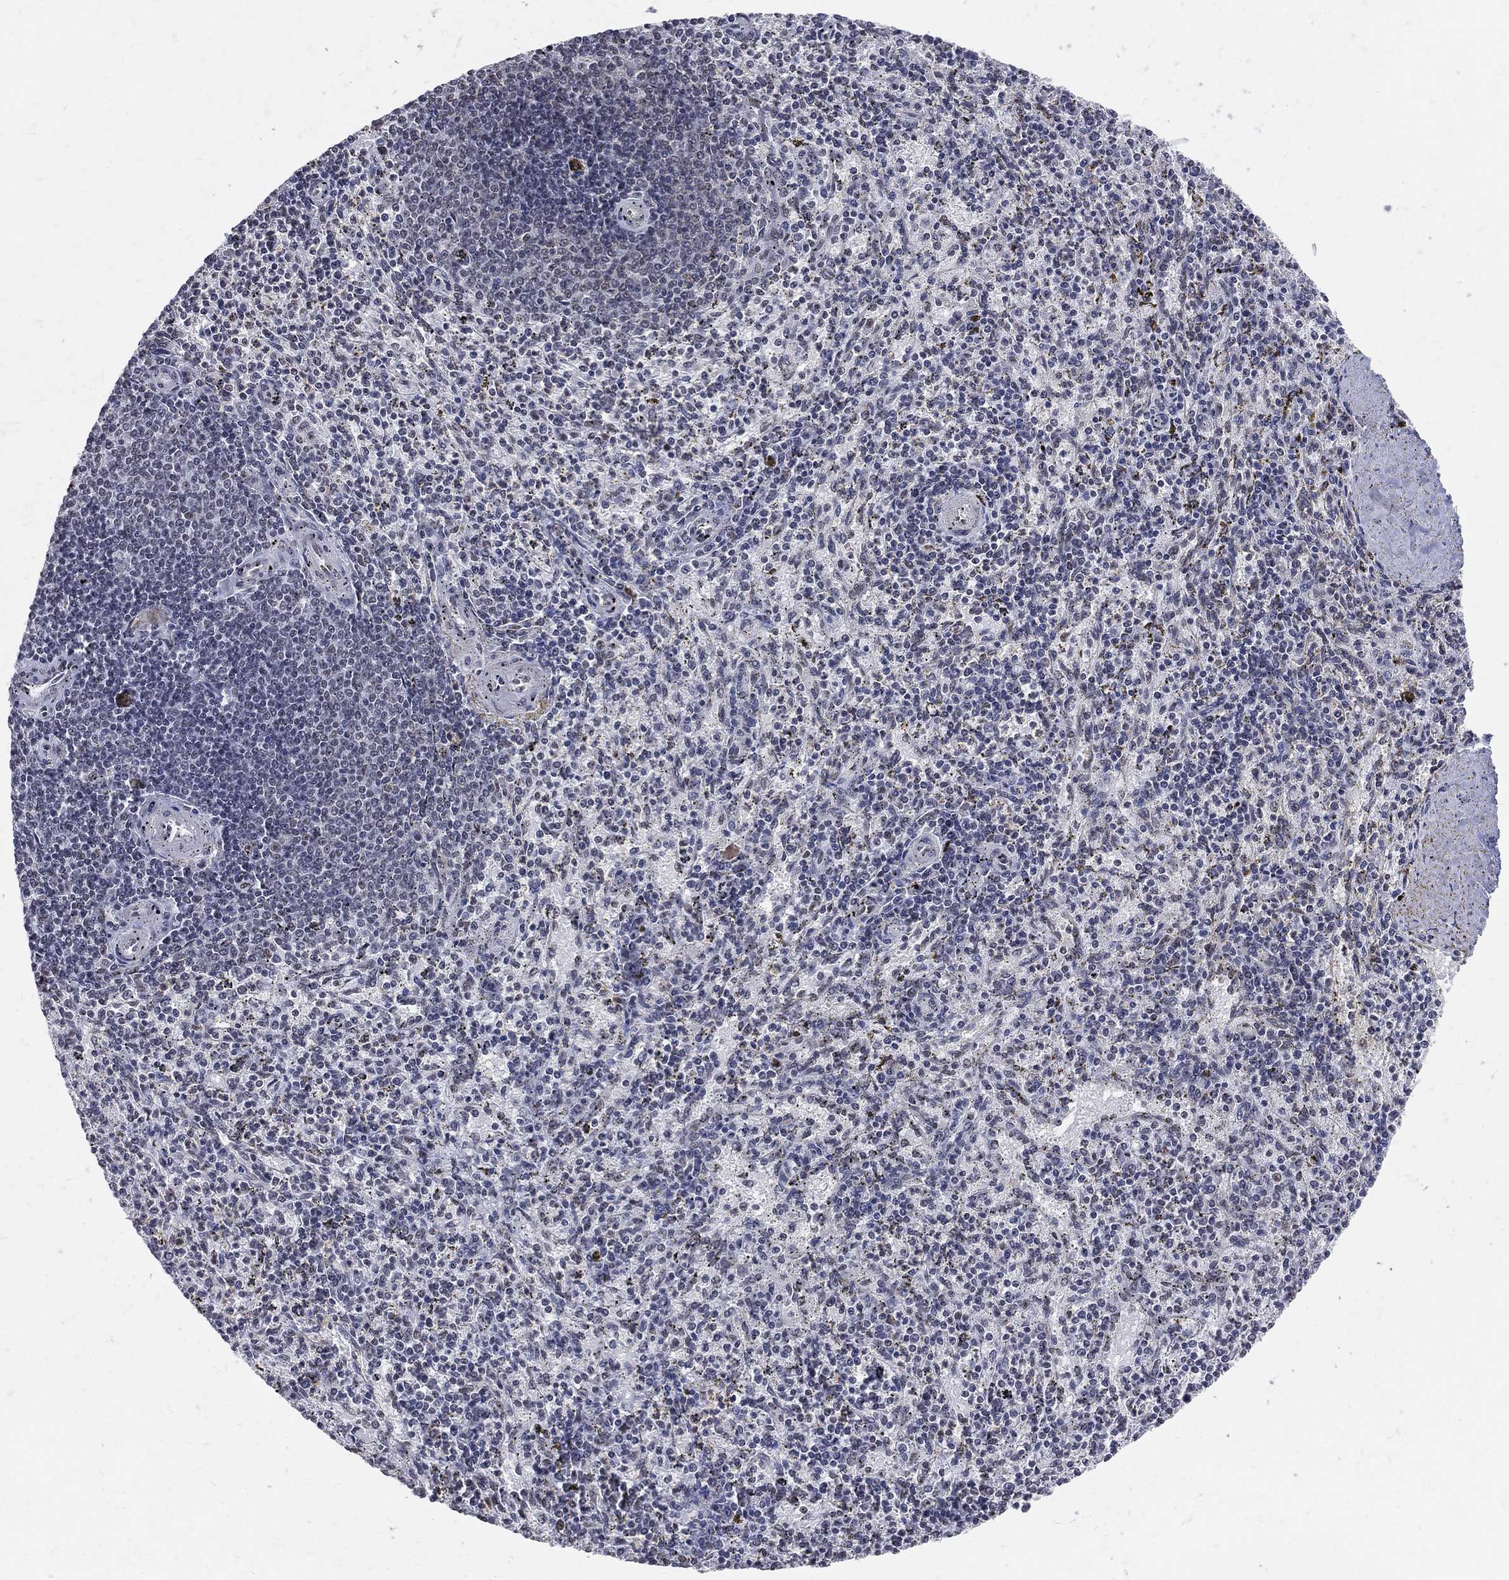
{"staining": {"intensity": "negative", "quantity": "none", "location": "none"}, "tissue": "spleen", "cell_type": "Cells in red pulp", "image_type": "normal", "snomed": [{"axis": "morphology", "description": "Normal tissue, NOS"}, {"axis": "topography", "description": "Spleen"}], "caption": "Immunohistochemical staining of benign spleen shows no significant staining in cells in red pulp. The staining was performed using DAB to visualize the protein expression in brown, while the nuclei were stained in blue with hematoxylin (Magnification: 20x).", "gene": "CDK7", "patient": {"sex": "female", "age": 37}}